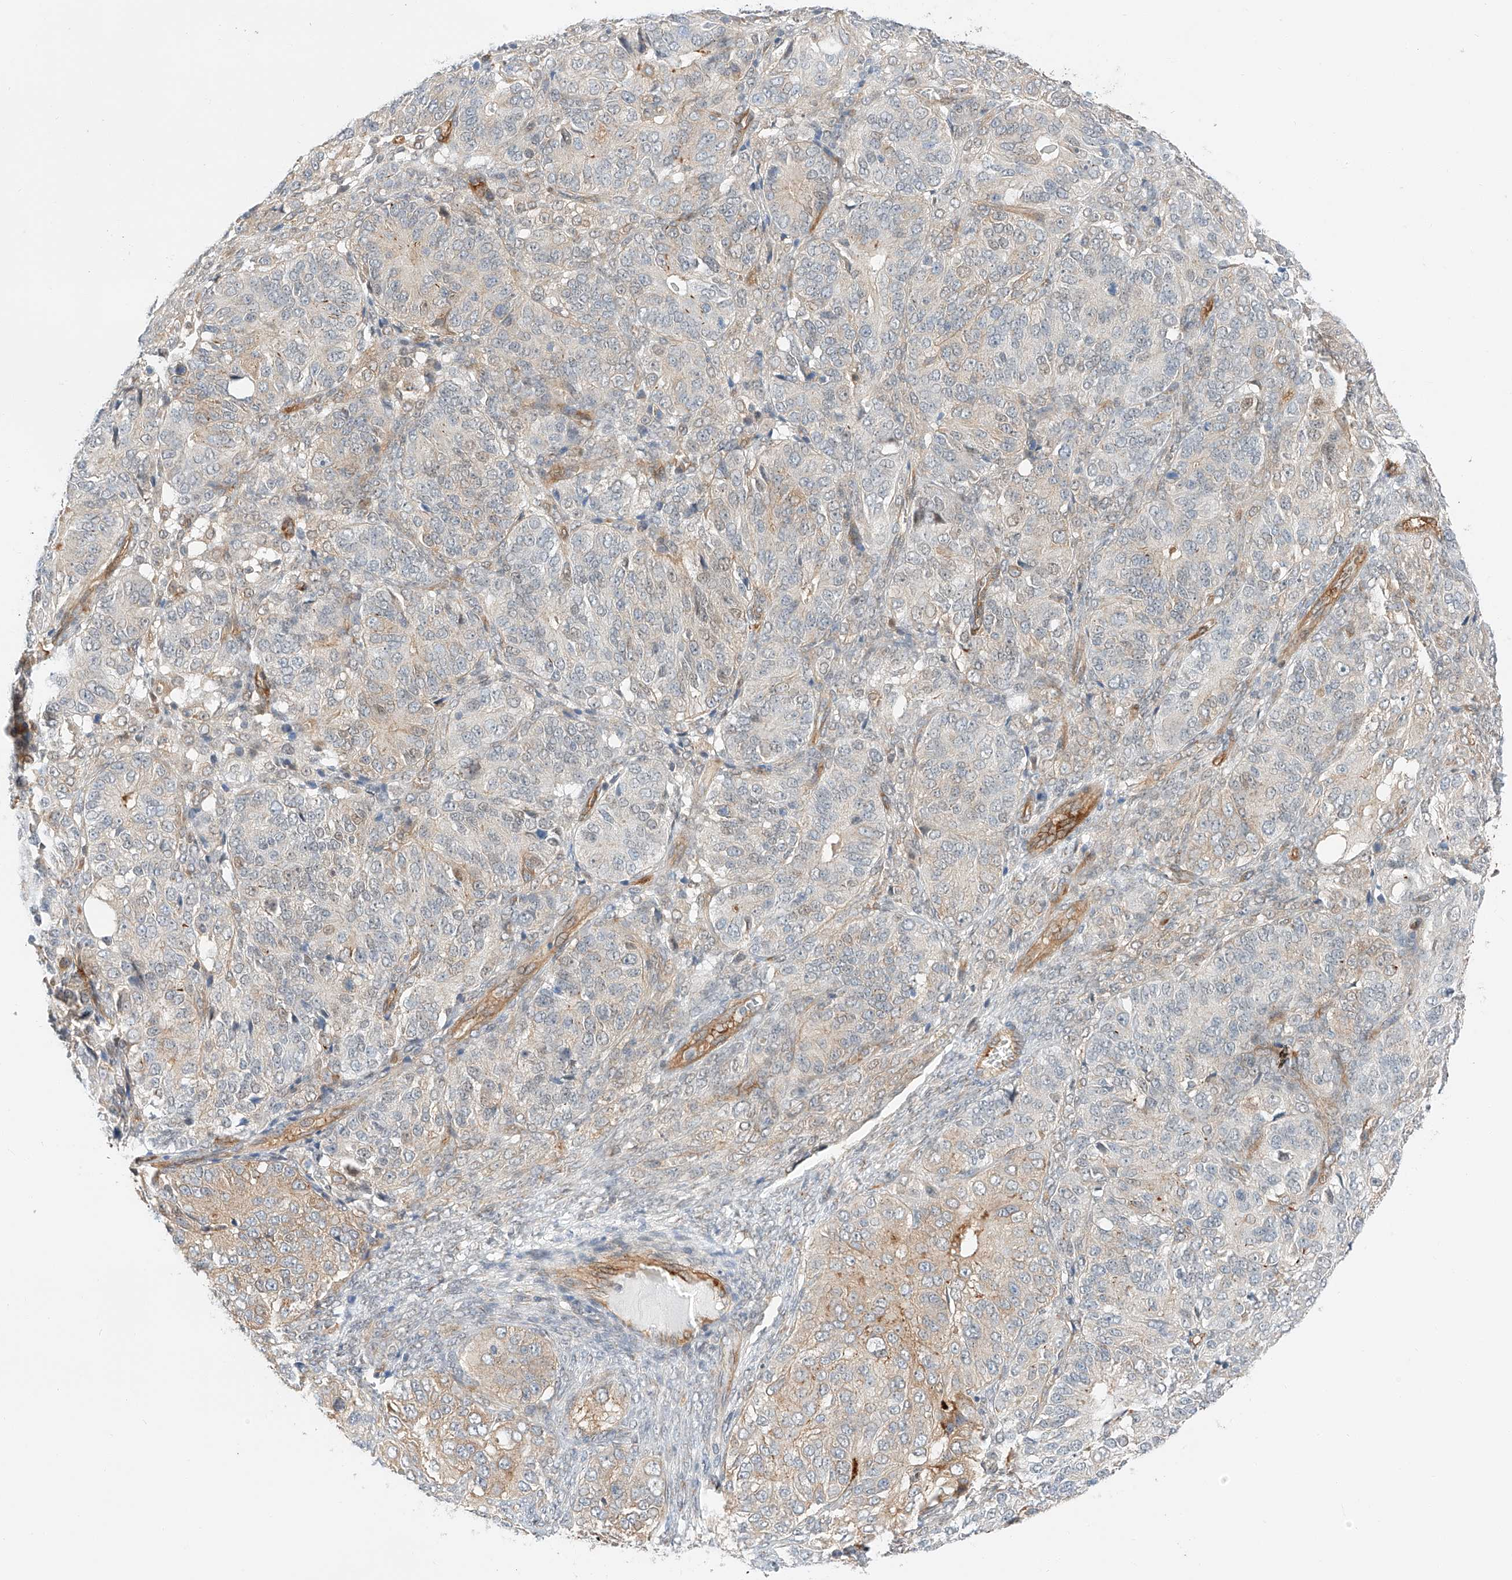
{"staining": {"intensity": "weak", "quantity": "25%-75%", "location": "cytoplasmic/membranous"}, "tissue": "ovarian cancer", "cell_type": "Tumor cells", "image_type": "cancer", "snomed": [{"axis": "morphology", "description": "Carcinoma, endometroid"}, {"axis": "topography", "description": "Ovary"}], "caption": "IHC of ovarian cancer (endometroid carcinoma) shows low levels of weak cytoplasmic/membranous positivity in approximately 25%-75% of tumor cells.", "gene": "CARMIL1", "patient": {"sex": "female", "age": 51}}